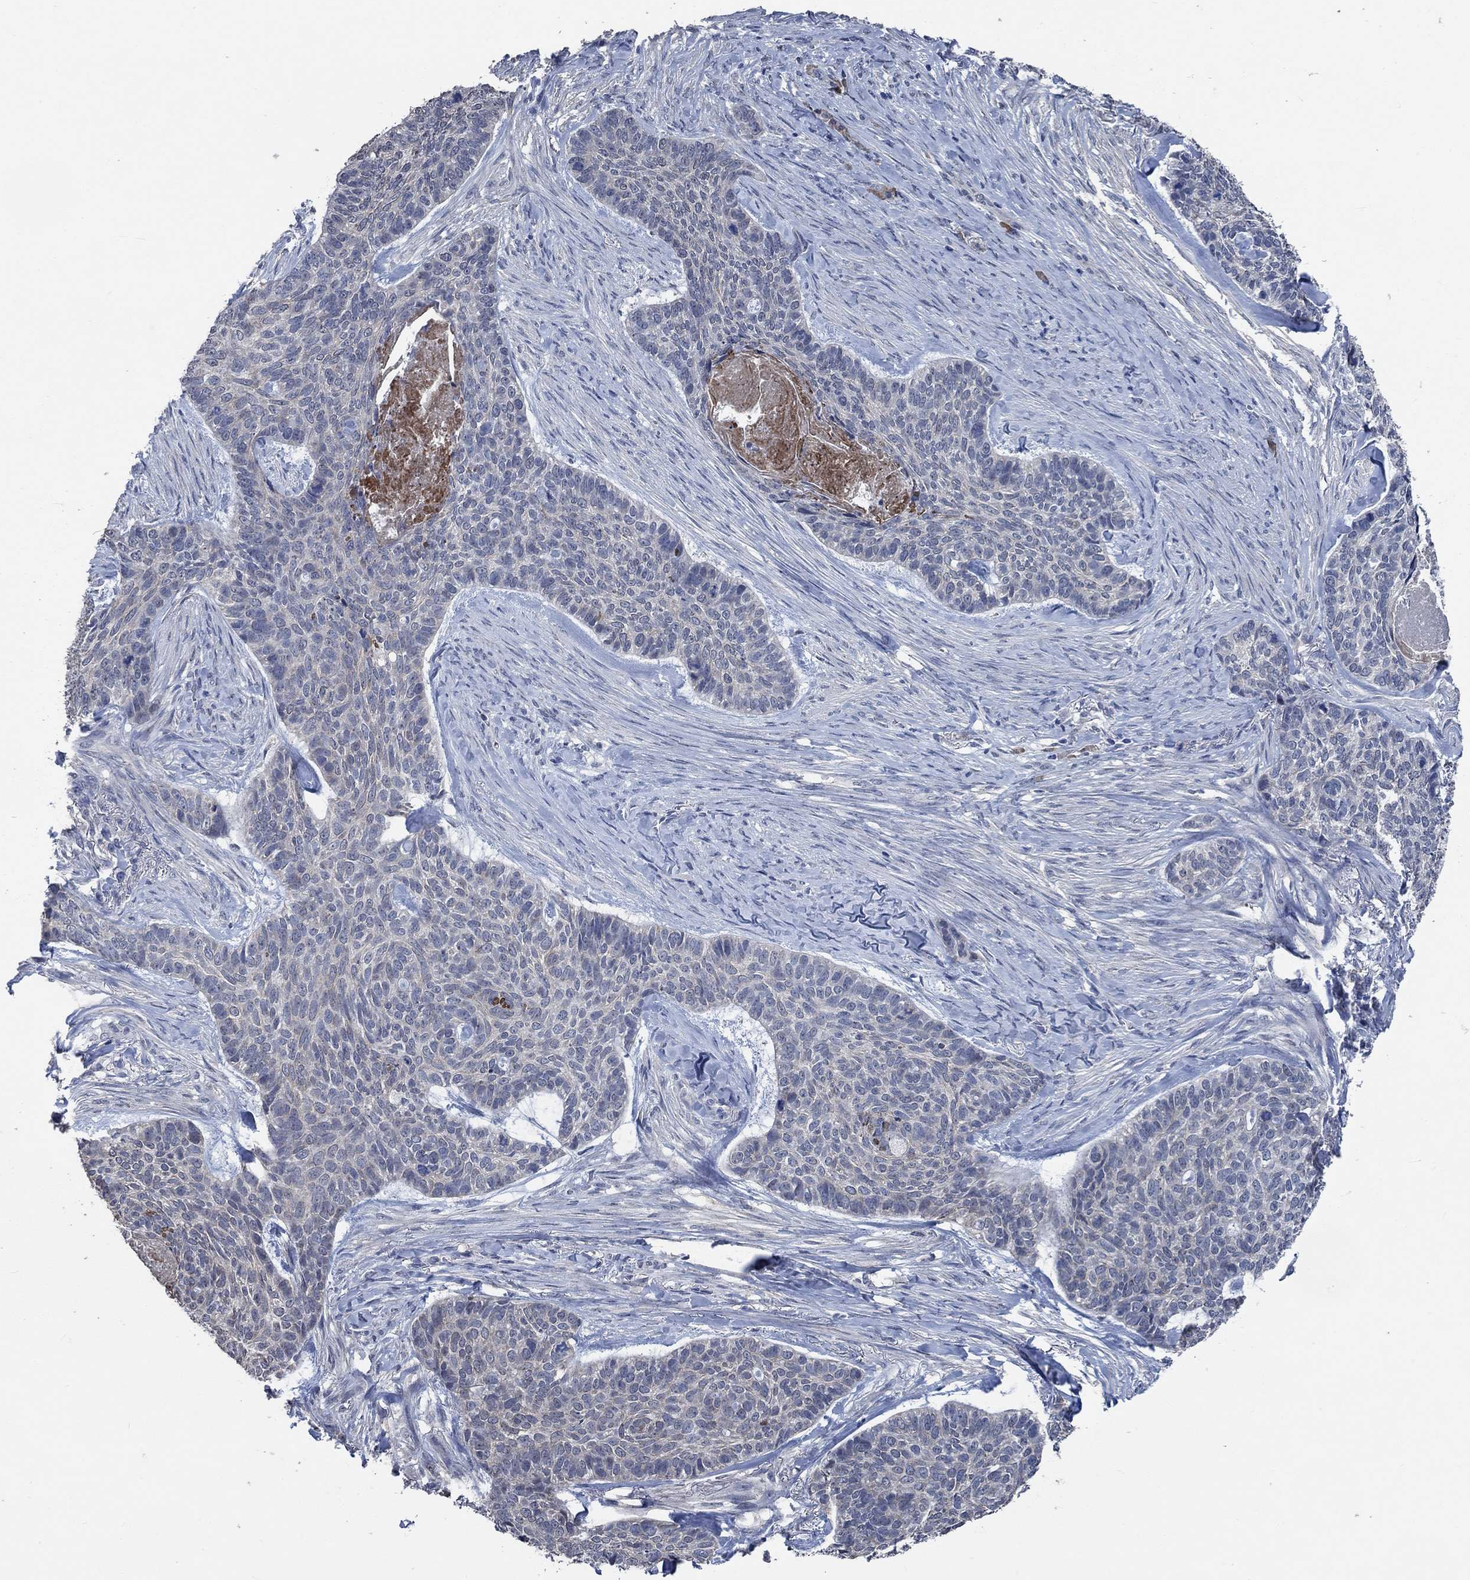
{"staining": {"intensity": "negative", "quantity": "none", "location": "none"}, "tissue": "skin cancer", "cell_type": "Tumor cells", "image_type": "cancer", "snomed": [{"axis": "morphology", "description": "Basal cell carcinoma"}, {"axis": "topography", "description": "Skin"}], "caption": "Tumor cells are negative for protein expression in human skin cancer. Brightfield microscopy of immunohistochemistry stained with DAB (3,3'-diaminobenzidine) (brown) and hematoxylin (blue), captured at high magnification.", "gene": "OBSCN", "patient": {"sex": "female", "age": 69}}